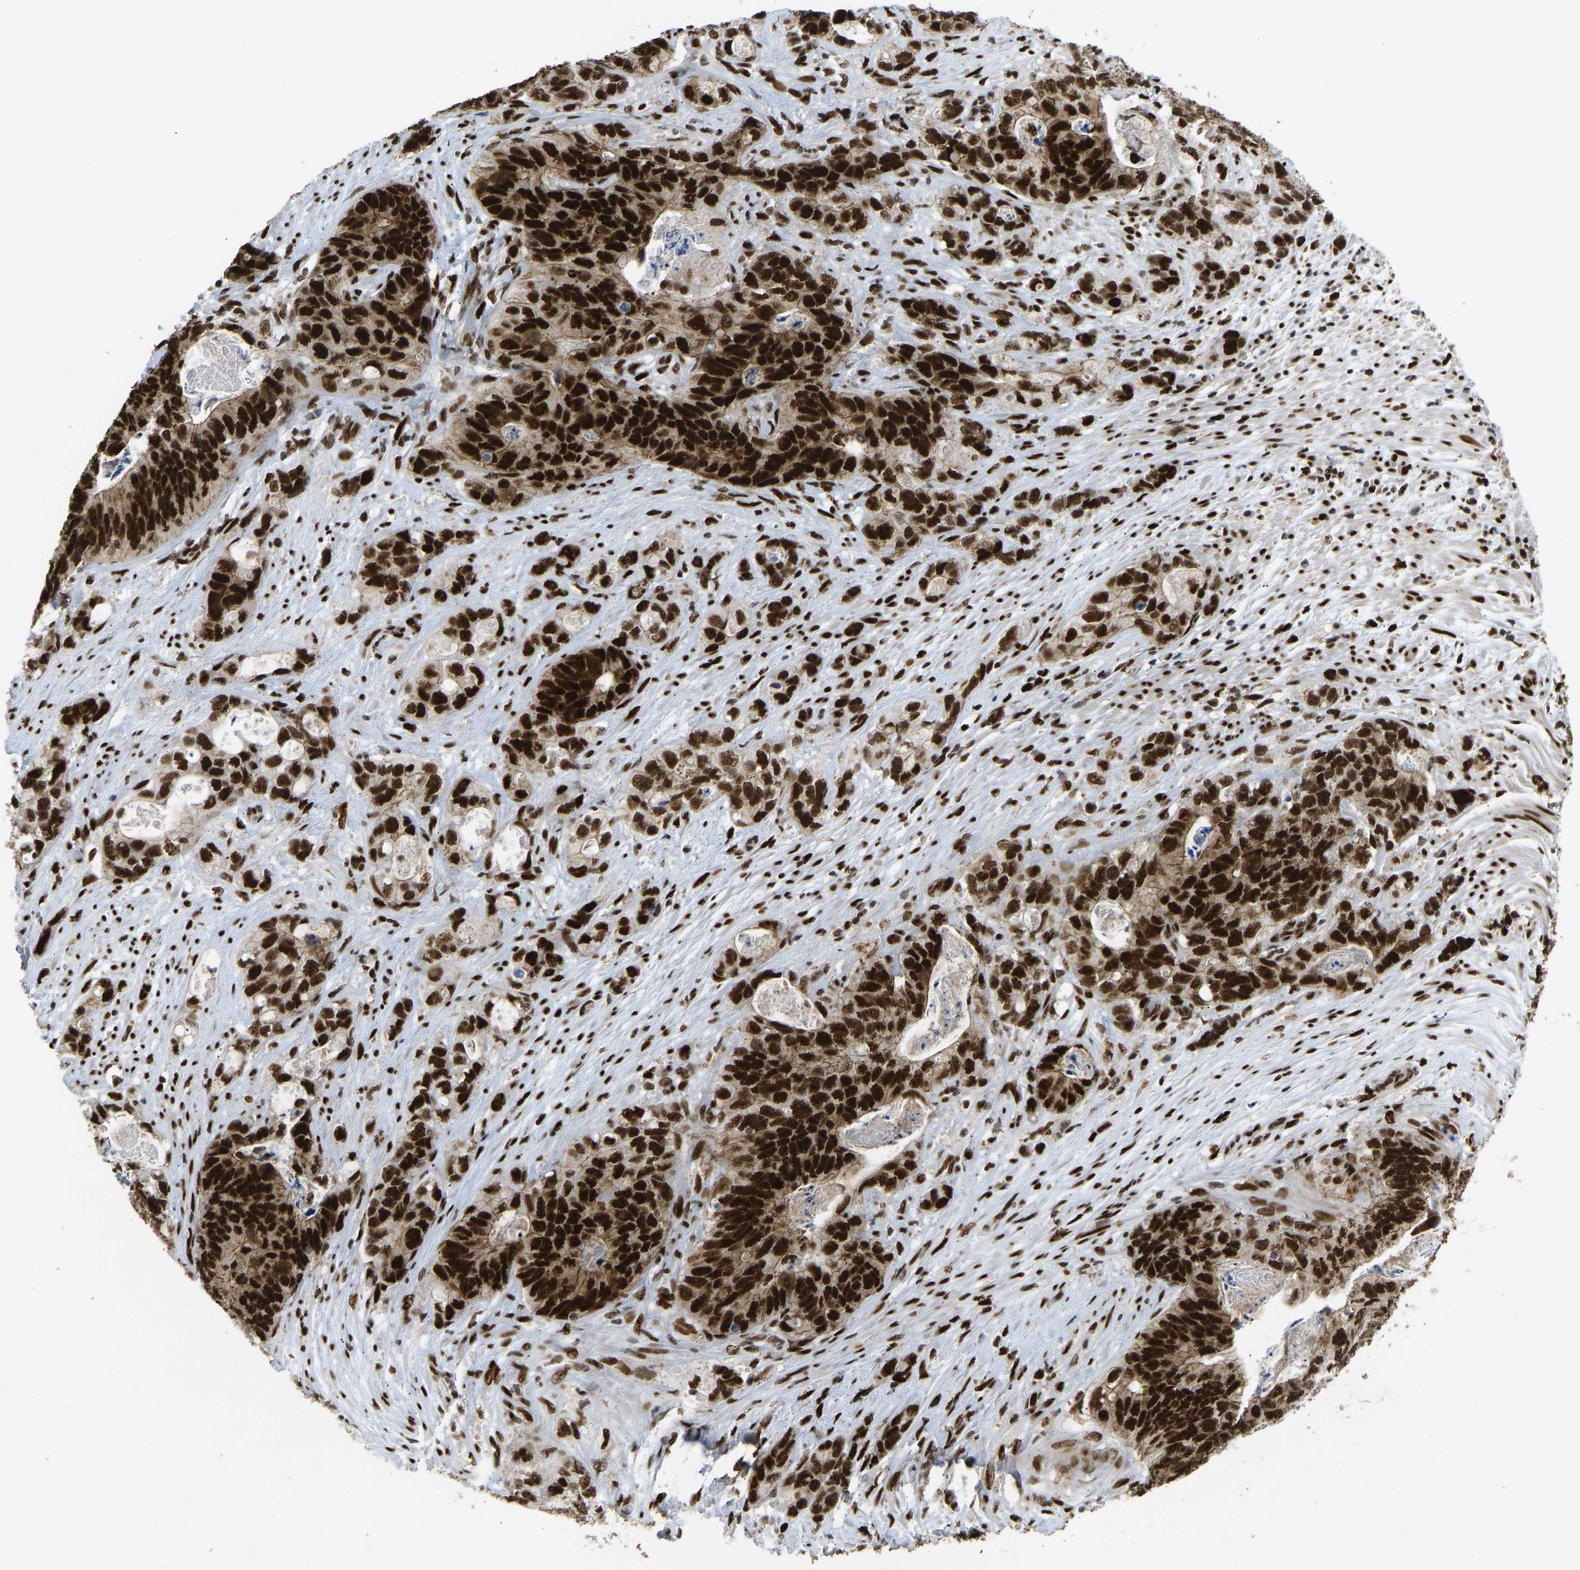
{"staining": {"intensity": "strong", "quantity": ">75%", "location": "nuclear"}, "tissue": "stomach cancer", "cell_type": "Tumor cells", "image_type": "cancer", "snomed": [{"axis": "morphology", "description": "Normal tissue, NOS"}, {"axis": "morphology", "description": "Adenocarcinoma, NOS"}, {"axis": "topography", "description": "Stomach"}], "caption": "IHC (DAB) staining of stomach cancer (adenocarcinoma) reveals strong nuclear protein expression in about >75% of tumor cells. The protein of interest is shown in brown color, while the nuclei are stained blue.", "gene": "FOXK1", "patient": {"sex": "female", "age": 89}}